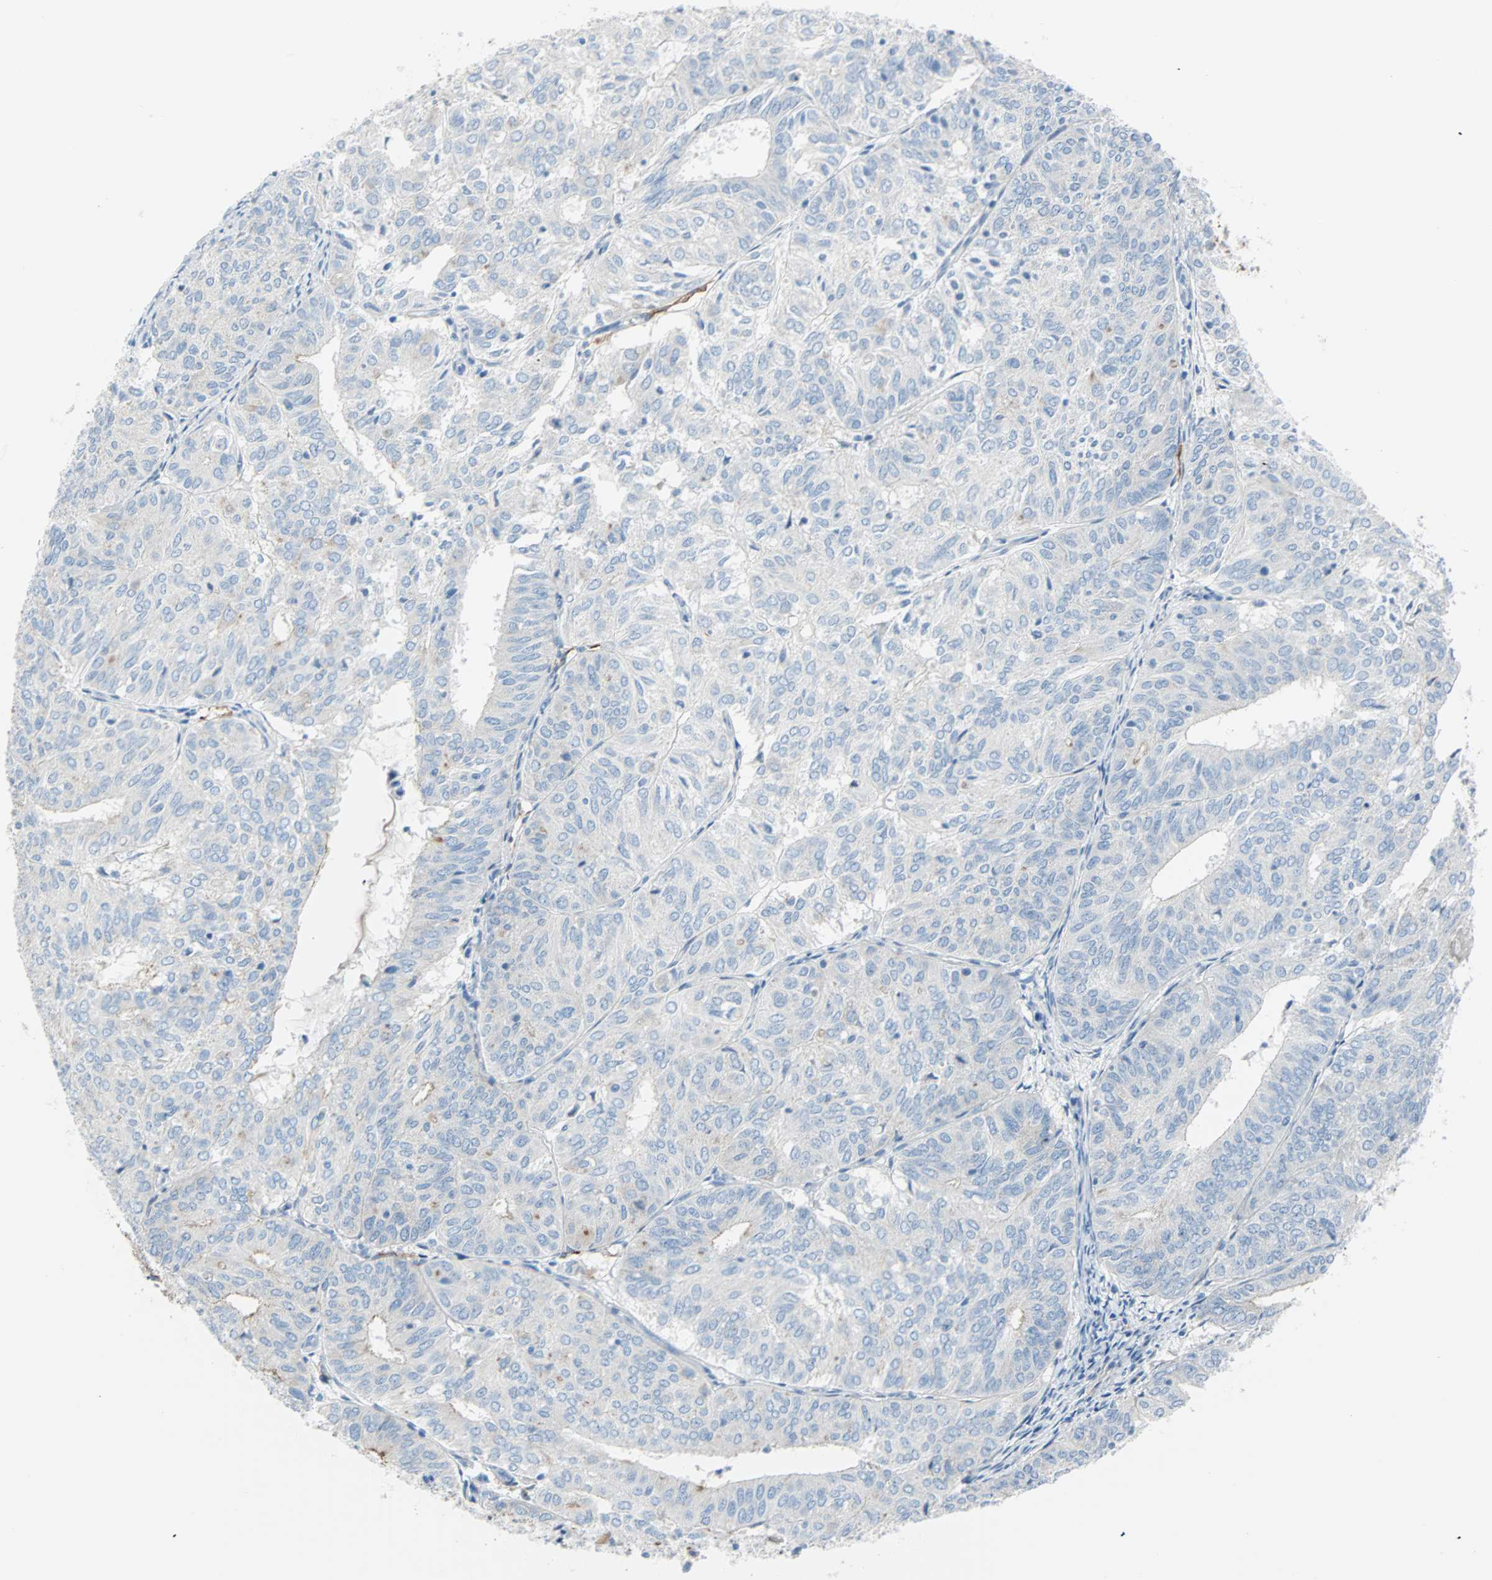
{"staining": {"intensity": "negative", "quantity": "none", "location": "none"}, "tissue": "endometrial cancer", "cell_type": "Tumor cells", "image_type": "cancer", "snomed": [{"axis": "morphology", "description": "Adenocarcinoma, NOS"}, {"axis": "topography", "description": "Uterus"}], "caption": "Tumor cells are negative for protein expression in human endometrial adenocarcinoma.", "gene": "PDPN", "patient": {"sex": "female", "age": 60}}